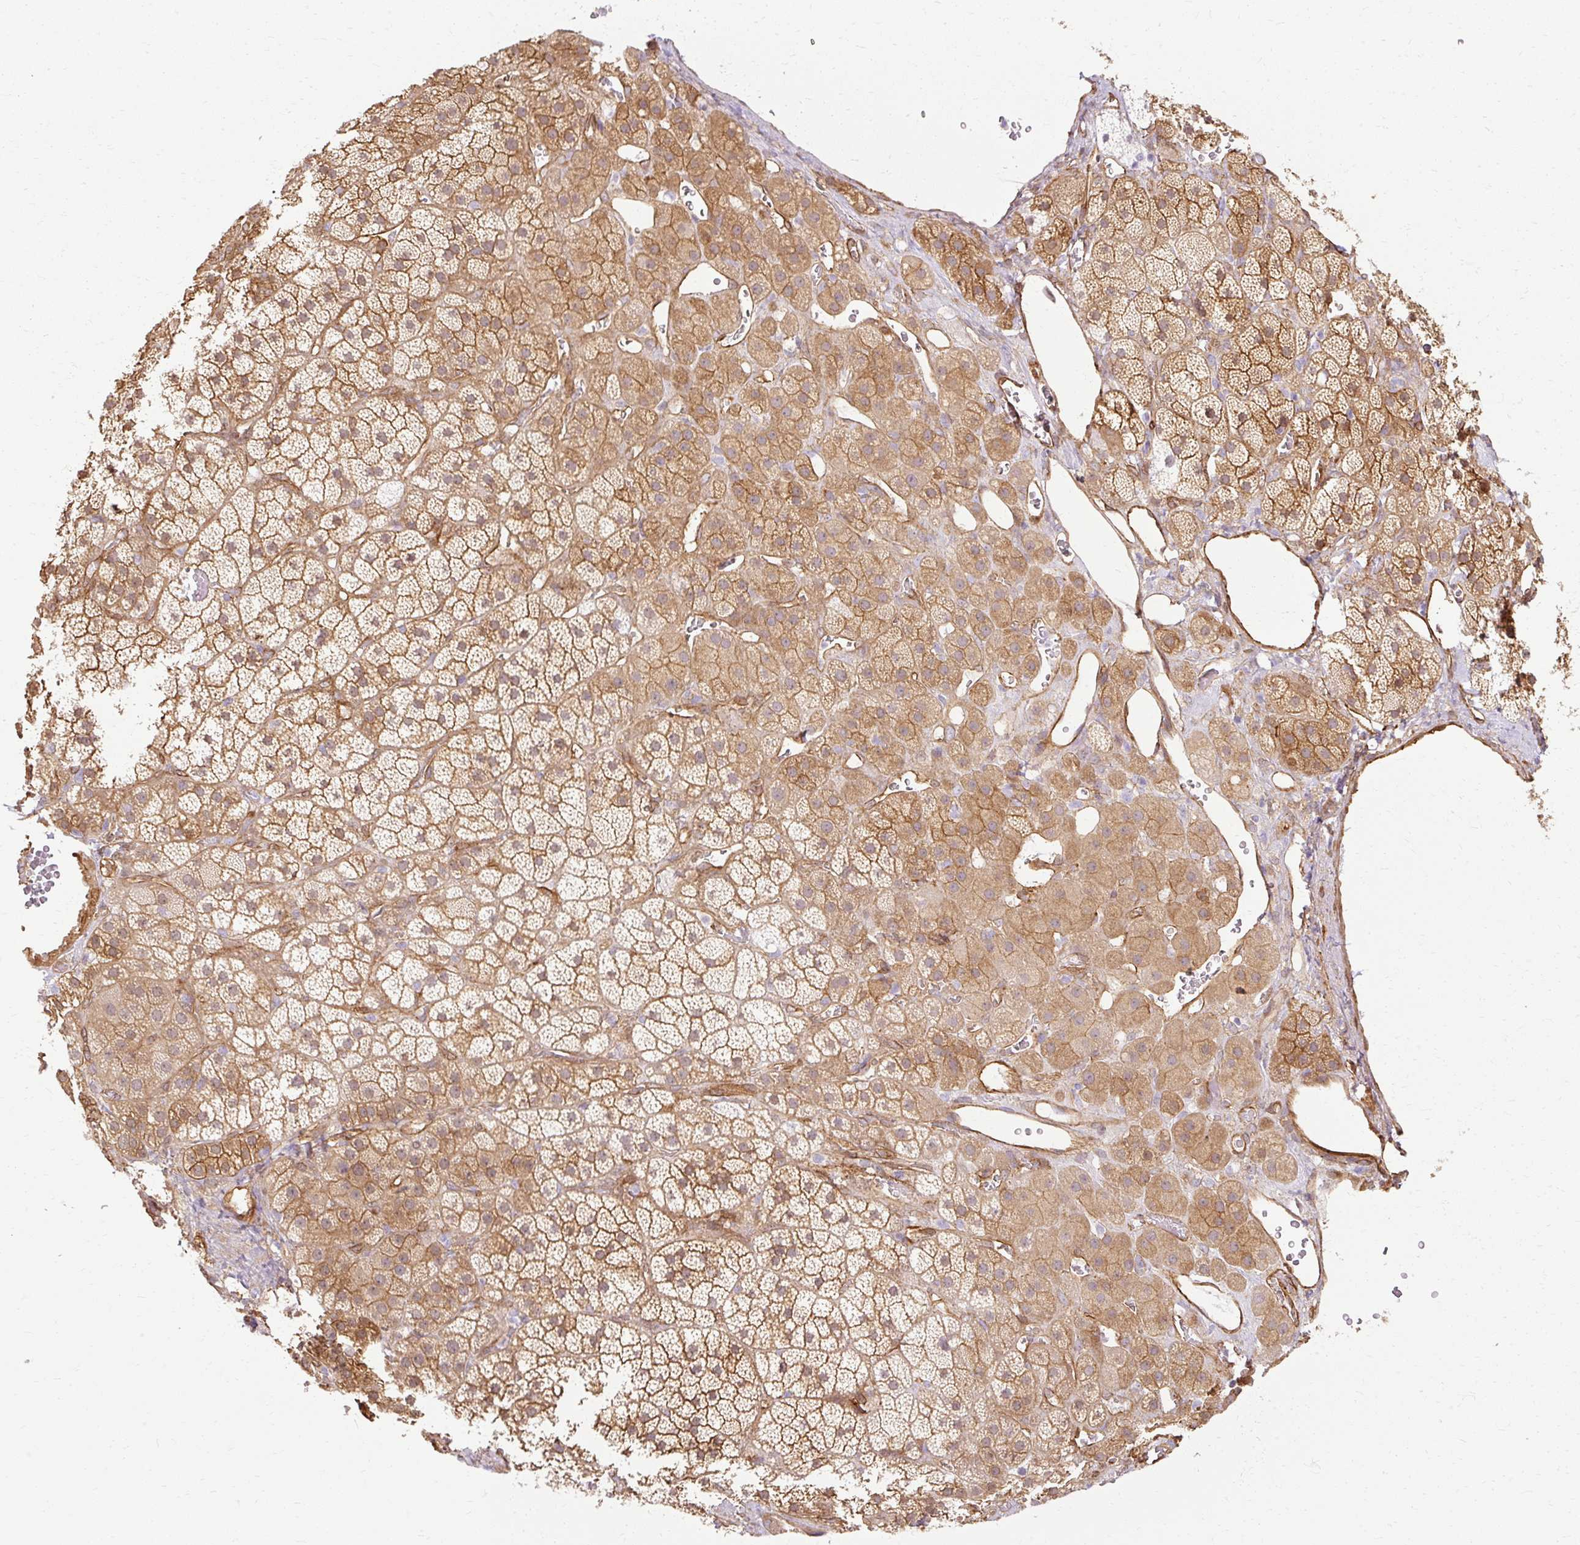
{"staining": {"intensity": "moderate", "quantity": ">75%", "location": "cytoplasmic/membranous"}, "tissue": "adrenal gland", "cell_type": "Glandular cells", "image_type": "normal", "snomed": [{"axis": "morphology", "description": "Normal tissue, NOS"}, {"axis": "topography", "description": "Adrenal gland"}], "caption": "DAB (3,3'-diaminobenzidine) immunohistochemical staining of normal adrenal gland exhibits moderate cytoplasmic/membranous protein staining in about >75% of glandular cells. (brown staining indicates protein expression, while blue staining denotes nuclei).", "gene": "CNN3", "patient": {"sex": "male", "age": 57}}